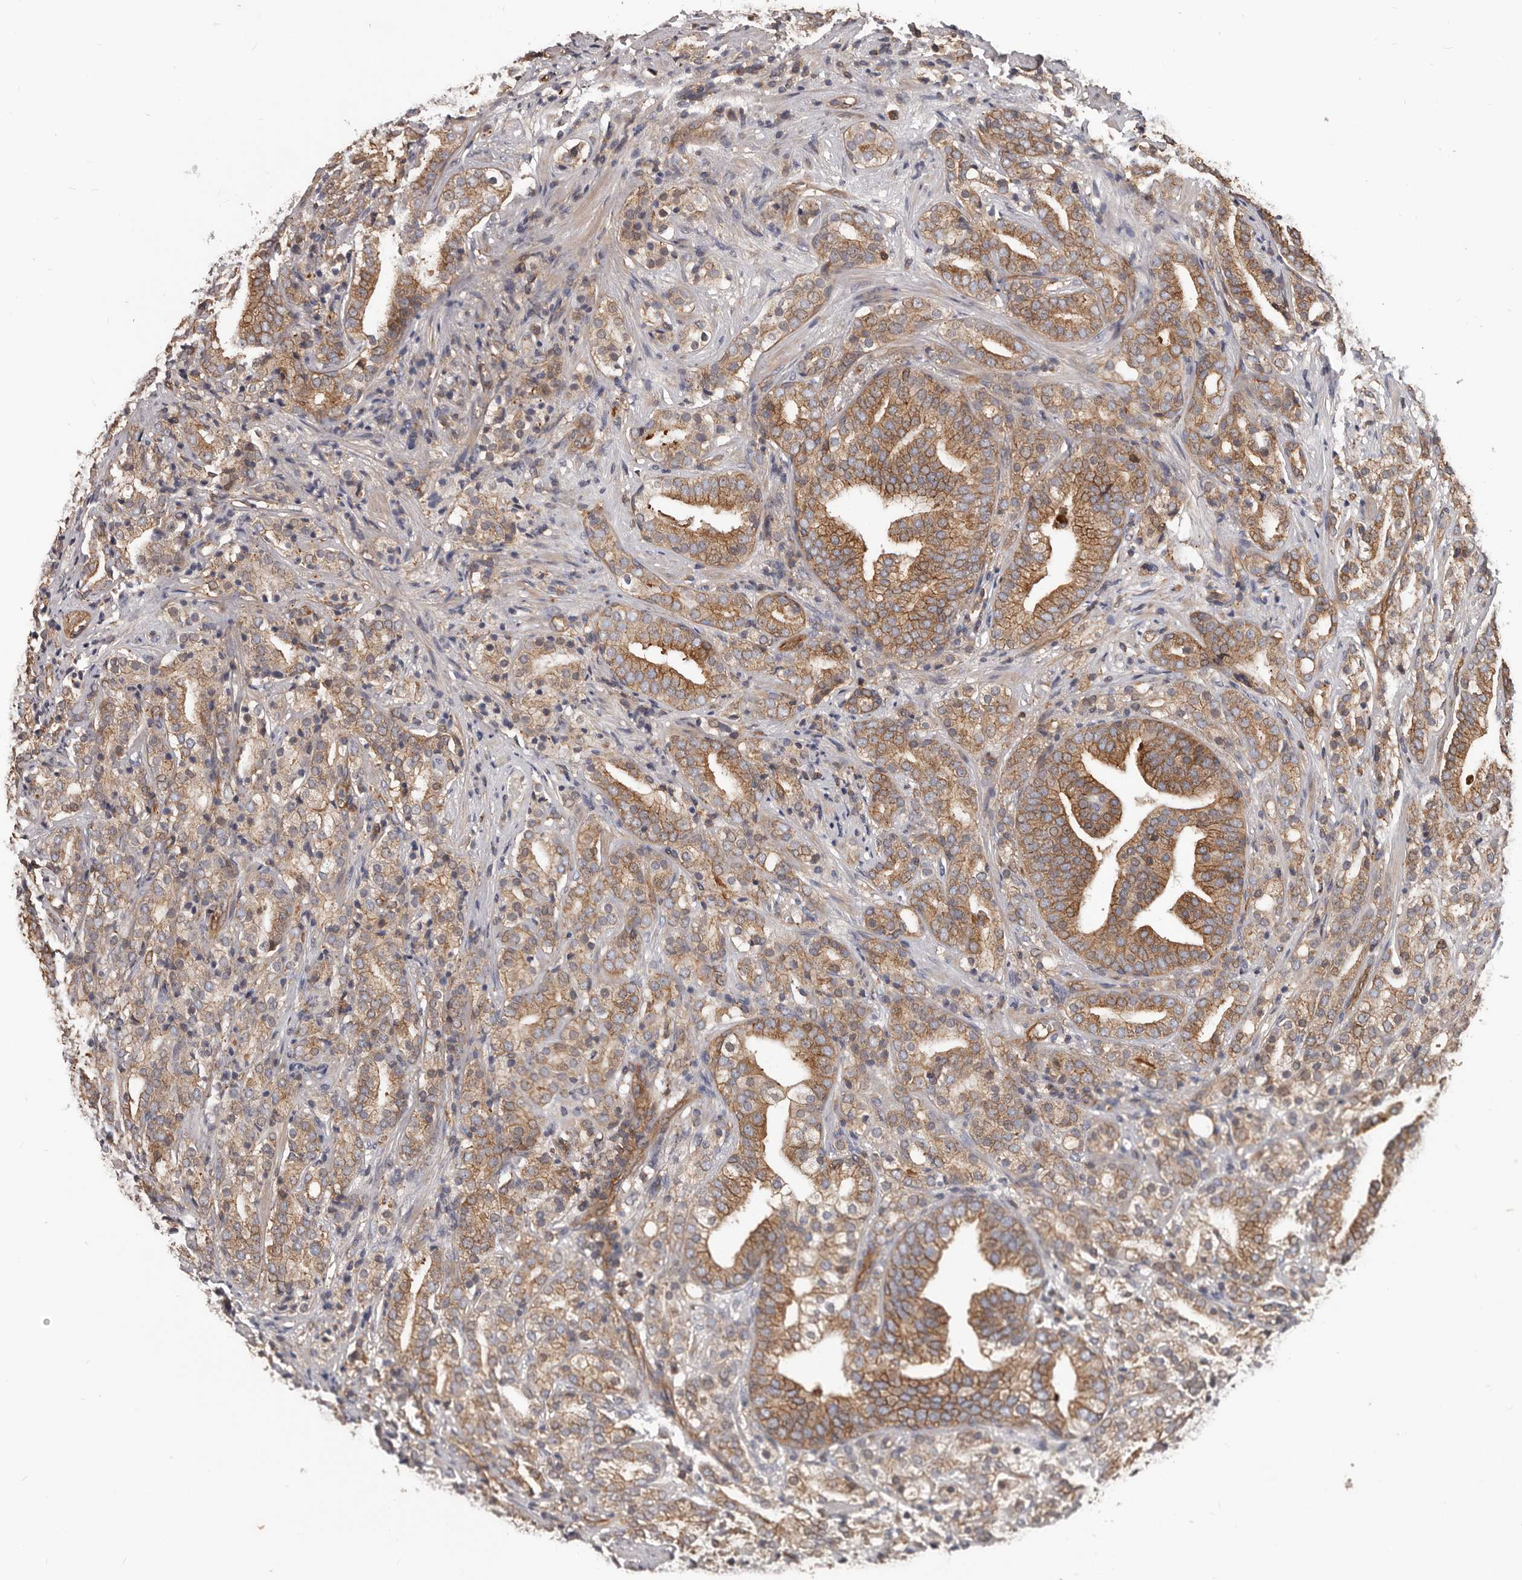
{"staining": {"intensity": "moderate", "quantity": ">75%", "location": "cytoplasmic/membranous"}, "tissue": "prostate cancer", "cell_type": "Tumor cells", "image_type": "cancer", "snomed": [{"axis": "morphology", "description": "Adenocarcinoma, High grade"}, {"axis": "topography", "description": "Prostate"}], "caption": "Protein staining of prostate cancer (adenocarcinoma (high-grade)) tissue demonstrates moderate cytoplasmic/membranous expression in approximately >75% of tumor cells. (Stains: DAB (3,3'-diaminobenzidine) in brown, nuclei in blue, Microscopy: brightfield microscopy at high magnification).", "gene": "PNRC2", "patient": {"sex": "male", "age": 57}}